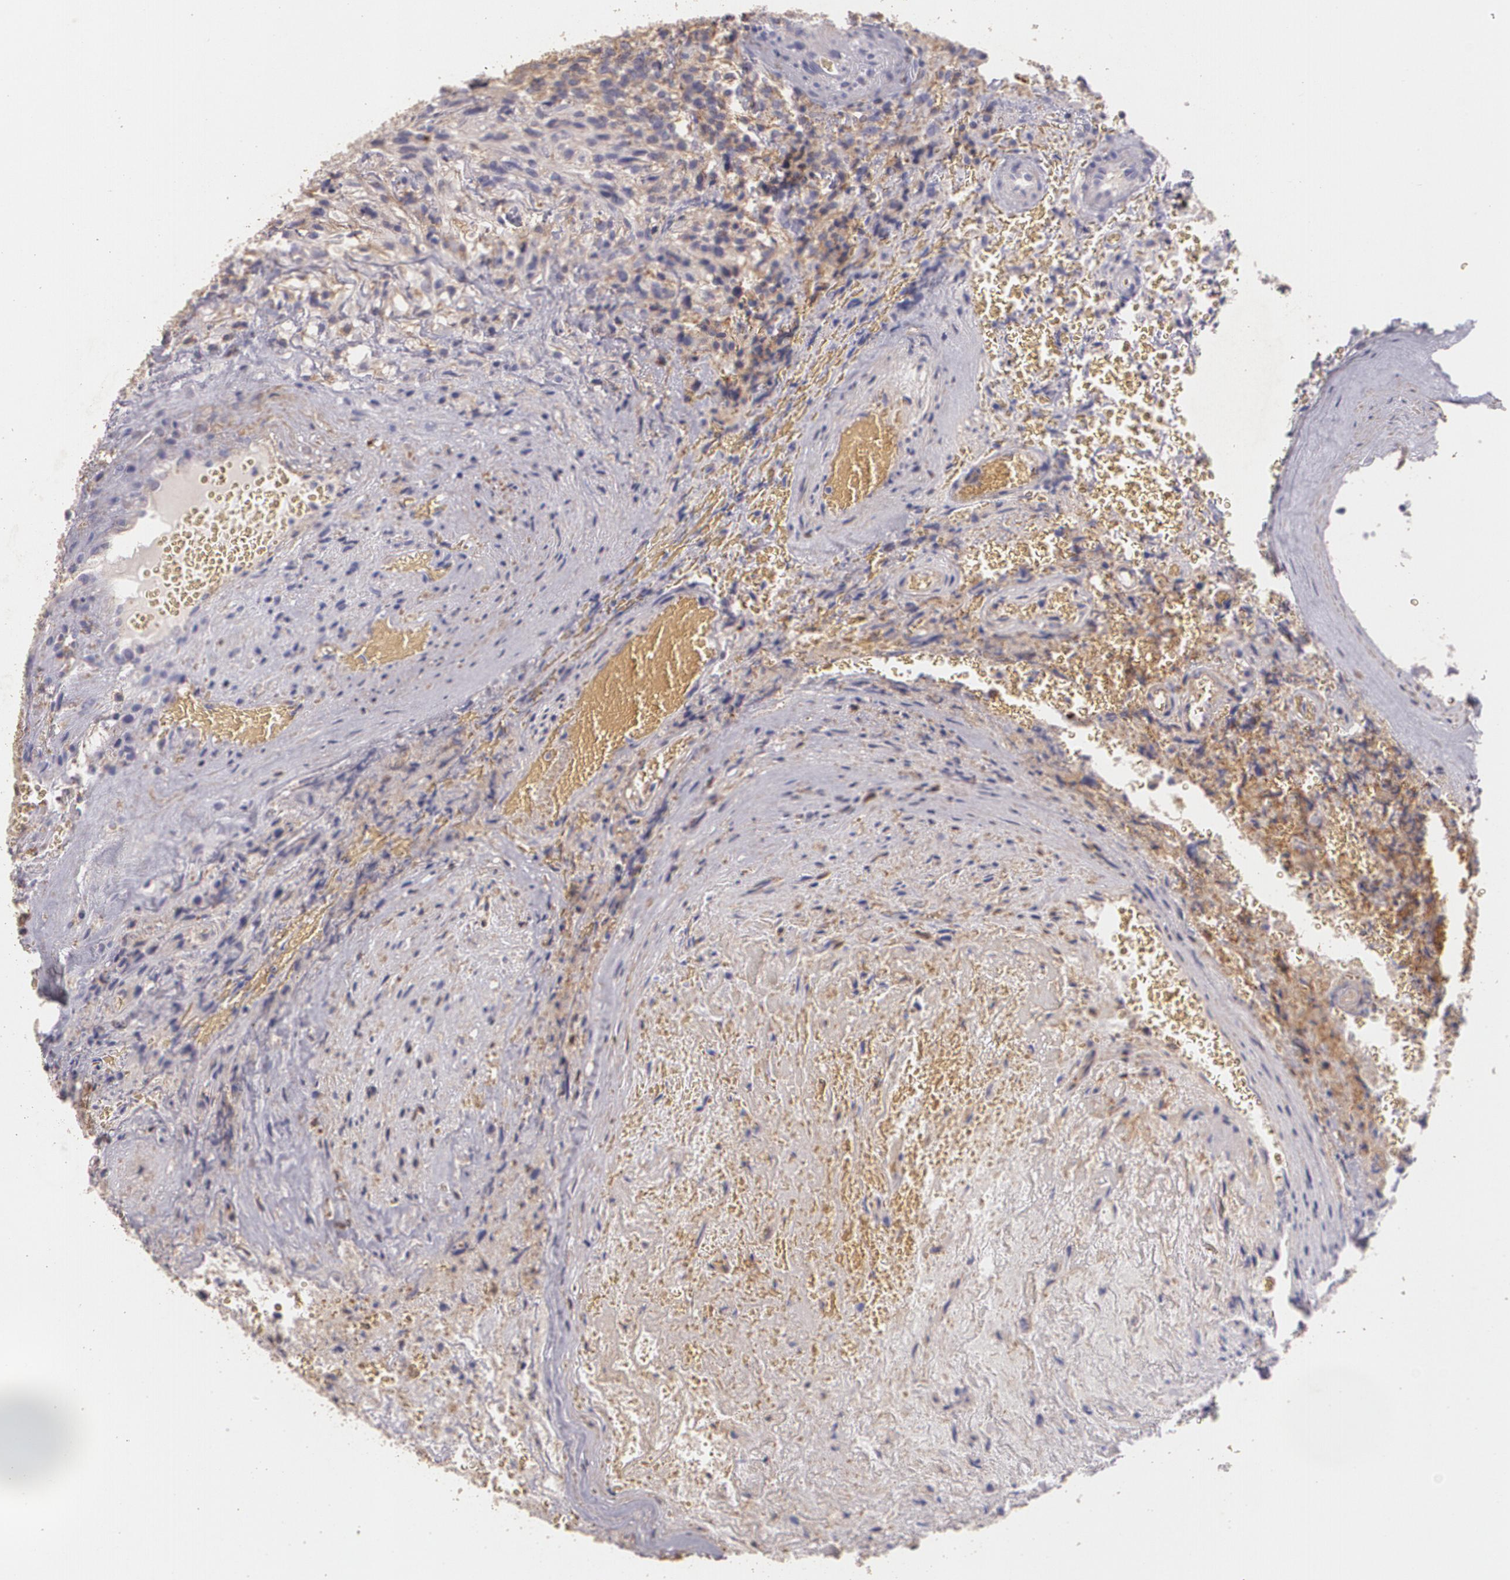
{"staining": {"intensity": "negative", "quantity": "none", "location": "none"}, "tissue": "glioma", "cell_type": "Tumor cells", "image_type": "cancer", "snomed": [{"axis": "morphology", "description": "Normal tissue, NOS"}, {"axis": "morphology", "description": "Glioma, malignant, High grade"}, {"axis": "topography", "description": "Cerebral cortex"}], "caption": "Glioma stained for a protein using immunohistochemistry (IHC) demonstrates no expression tumor cells.", "gene": "TGFBR1", "patient": {"sex": "male", "age": 75}}